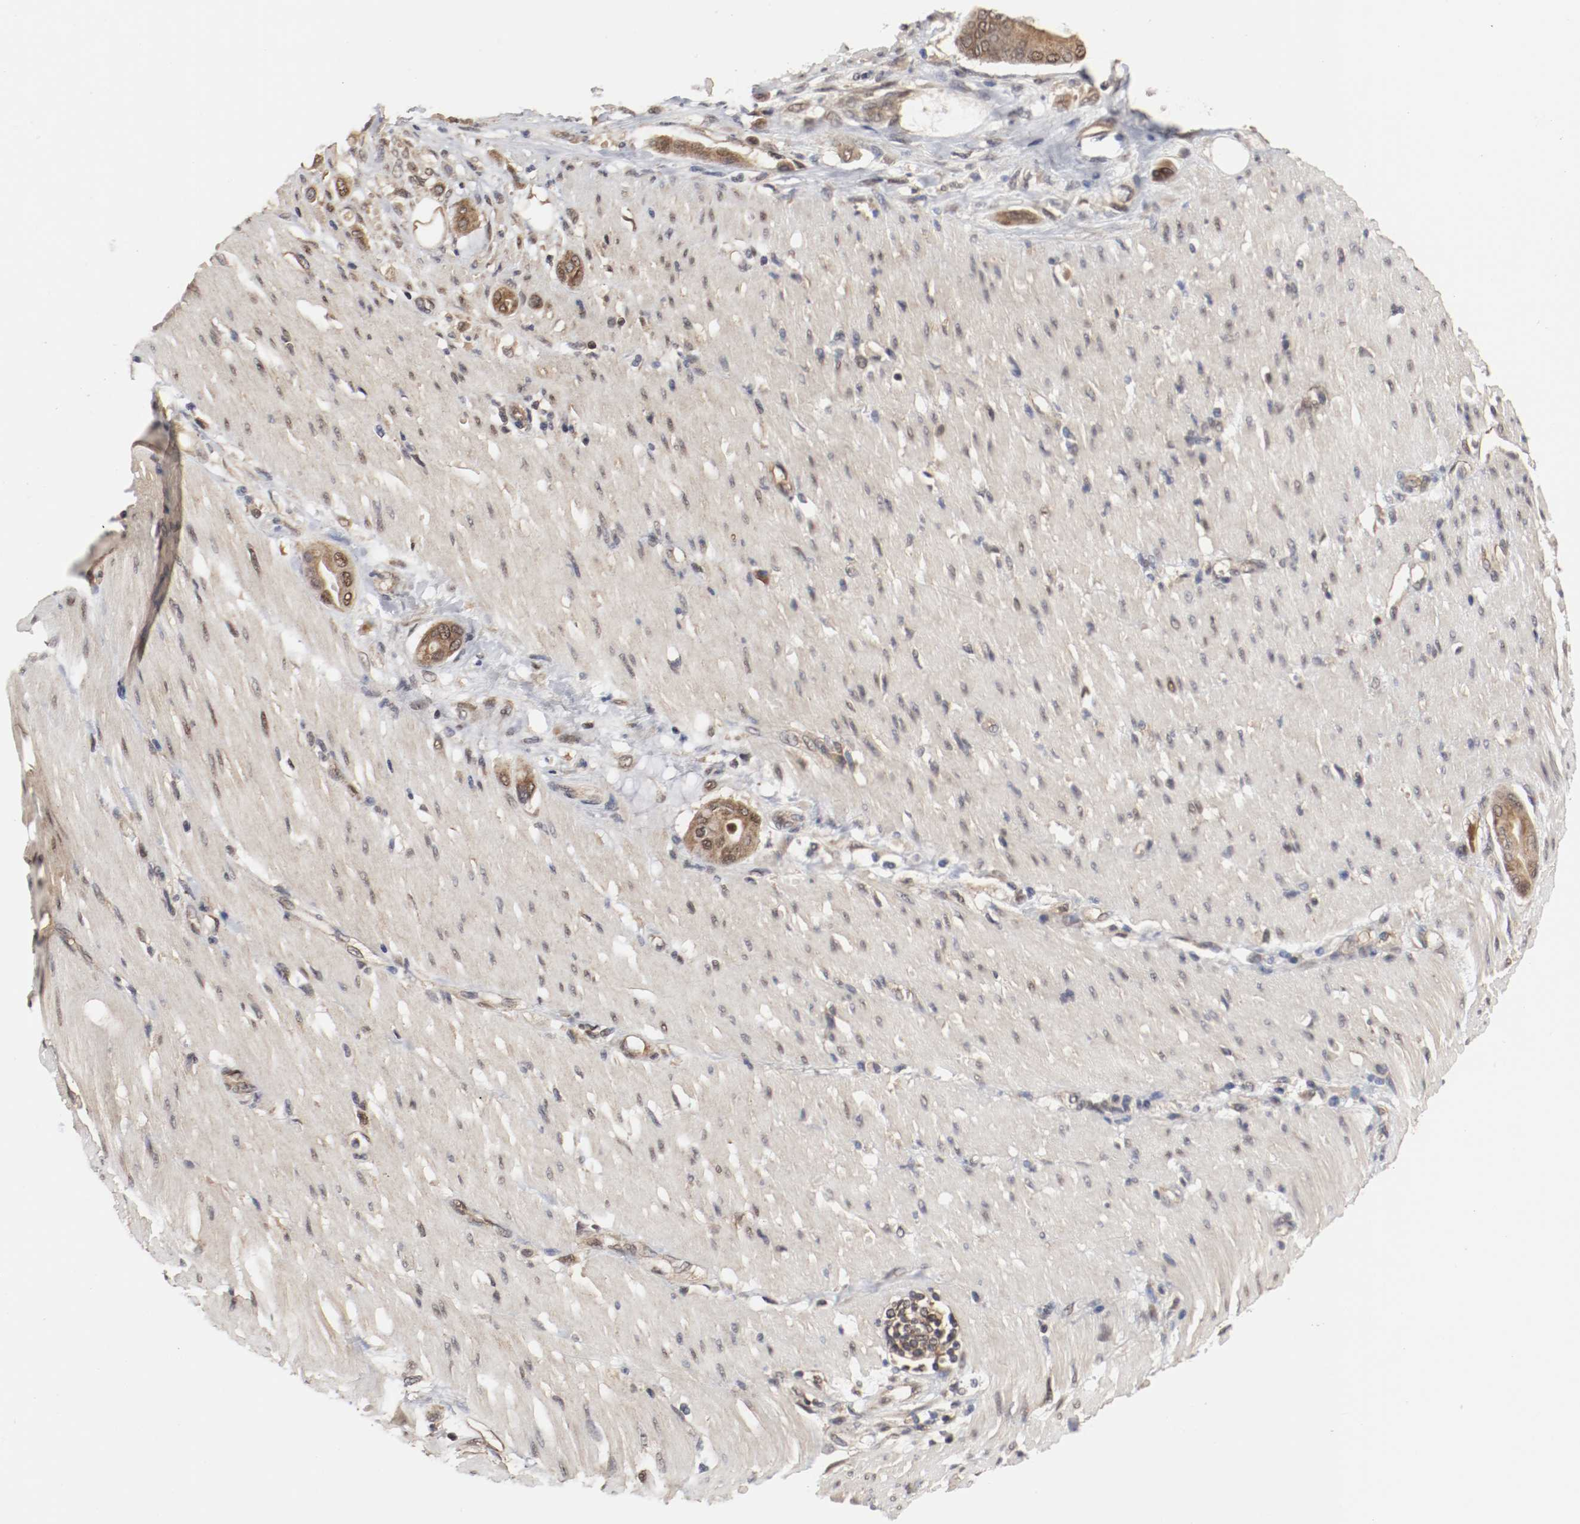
{"staining": {"intensity": "moderate", "quantity": ">75%", "location": "cytoplasmic/membranous,nuclear"}, "tissue": "pancreatic cancer", "cell_type": "Tumor cells", "image_type": "cancer", "snomed": [{"axis": "morphology", "description": "Adenocarcinoma, NOS"}, {"axis": "morphology", "description": "Adenocarcinoma, metastatic, NOS"}, {"axis": "topography", "description": "Lymph node"}, {"axis": "topography", "description": "Pancreas"}, {"axis": "topography", "description": "Duodenum"}], "caption": "High-magnification brightfield microscopy of pancreatic metastatic adenocarcinoma stained with DAB (brown) and counterstained with hematoxylin (blue). tumor cells exhibit moderate cytoplasmic/membranous and nuclear staining is seen in about>75% of cells.", "gene": "AFG3L2", "patient": {"sex": "female", "age": 64}}